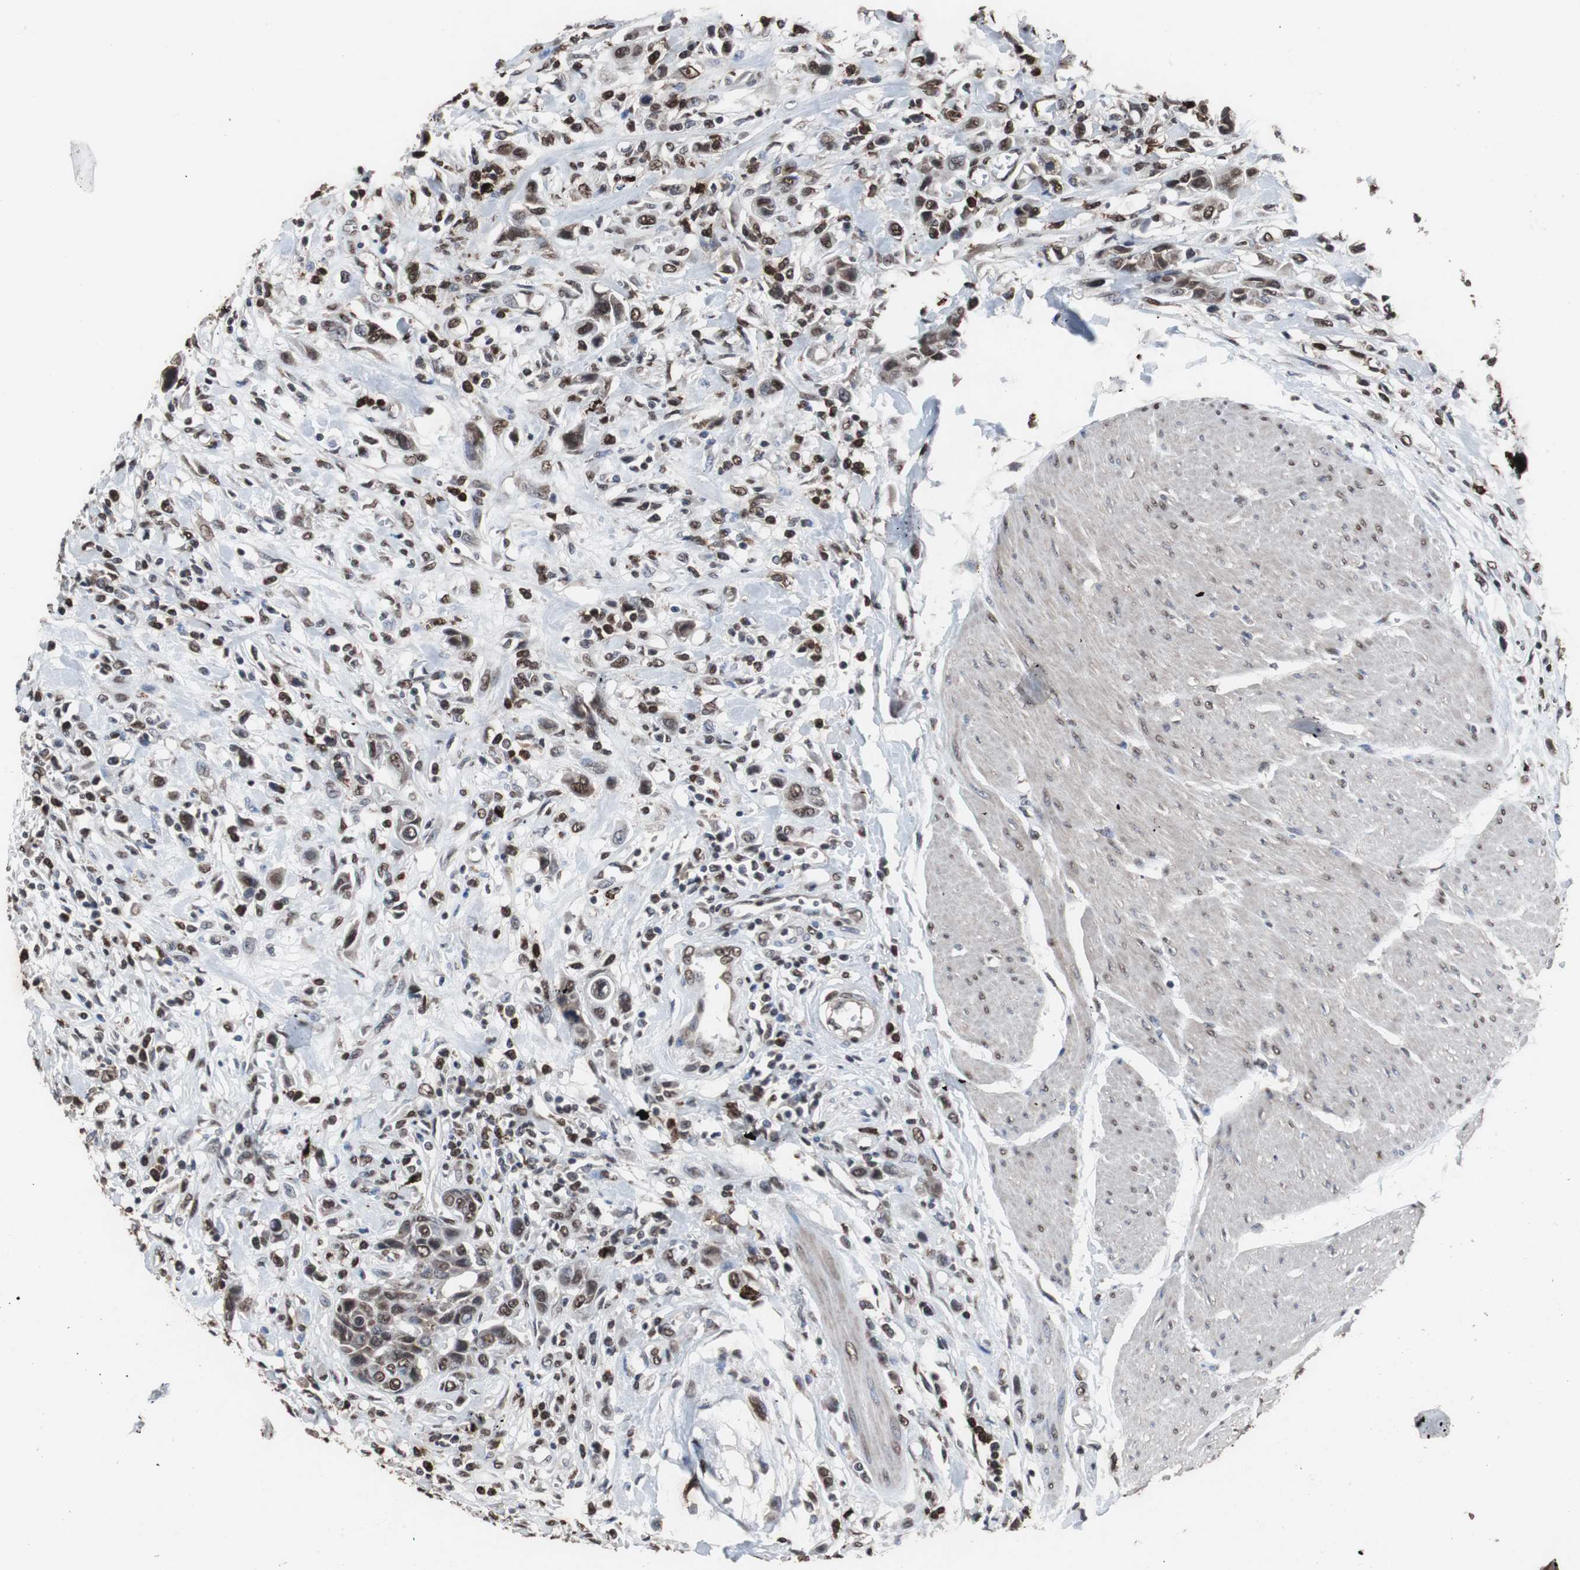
{"staining": {"intensity": "strong", "quantity": ">75%", "location": "nuclear"}, "tissue": "urothelial cancer", "cell_type": "Tumor cells", "image_type": "cancer", "snomed": [{"axis": "morphology", "description": "Urothelial carcinoma, High grade"}, {"axis": "topography", "description": "Urinary bladder"}], "caption": "Urothelial carcinoma (high-grade) stained with DAB IHC reveals high levels of strong nuclear positivity in about >75% of tumor cells.", "gene": "MED27", "patient": {"sex": "male", "age": 50}}